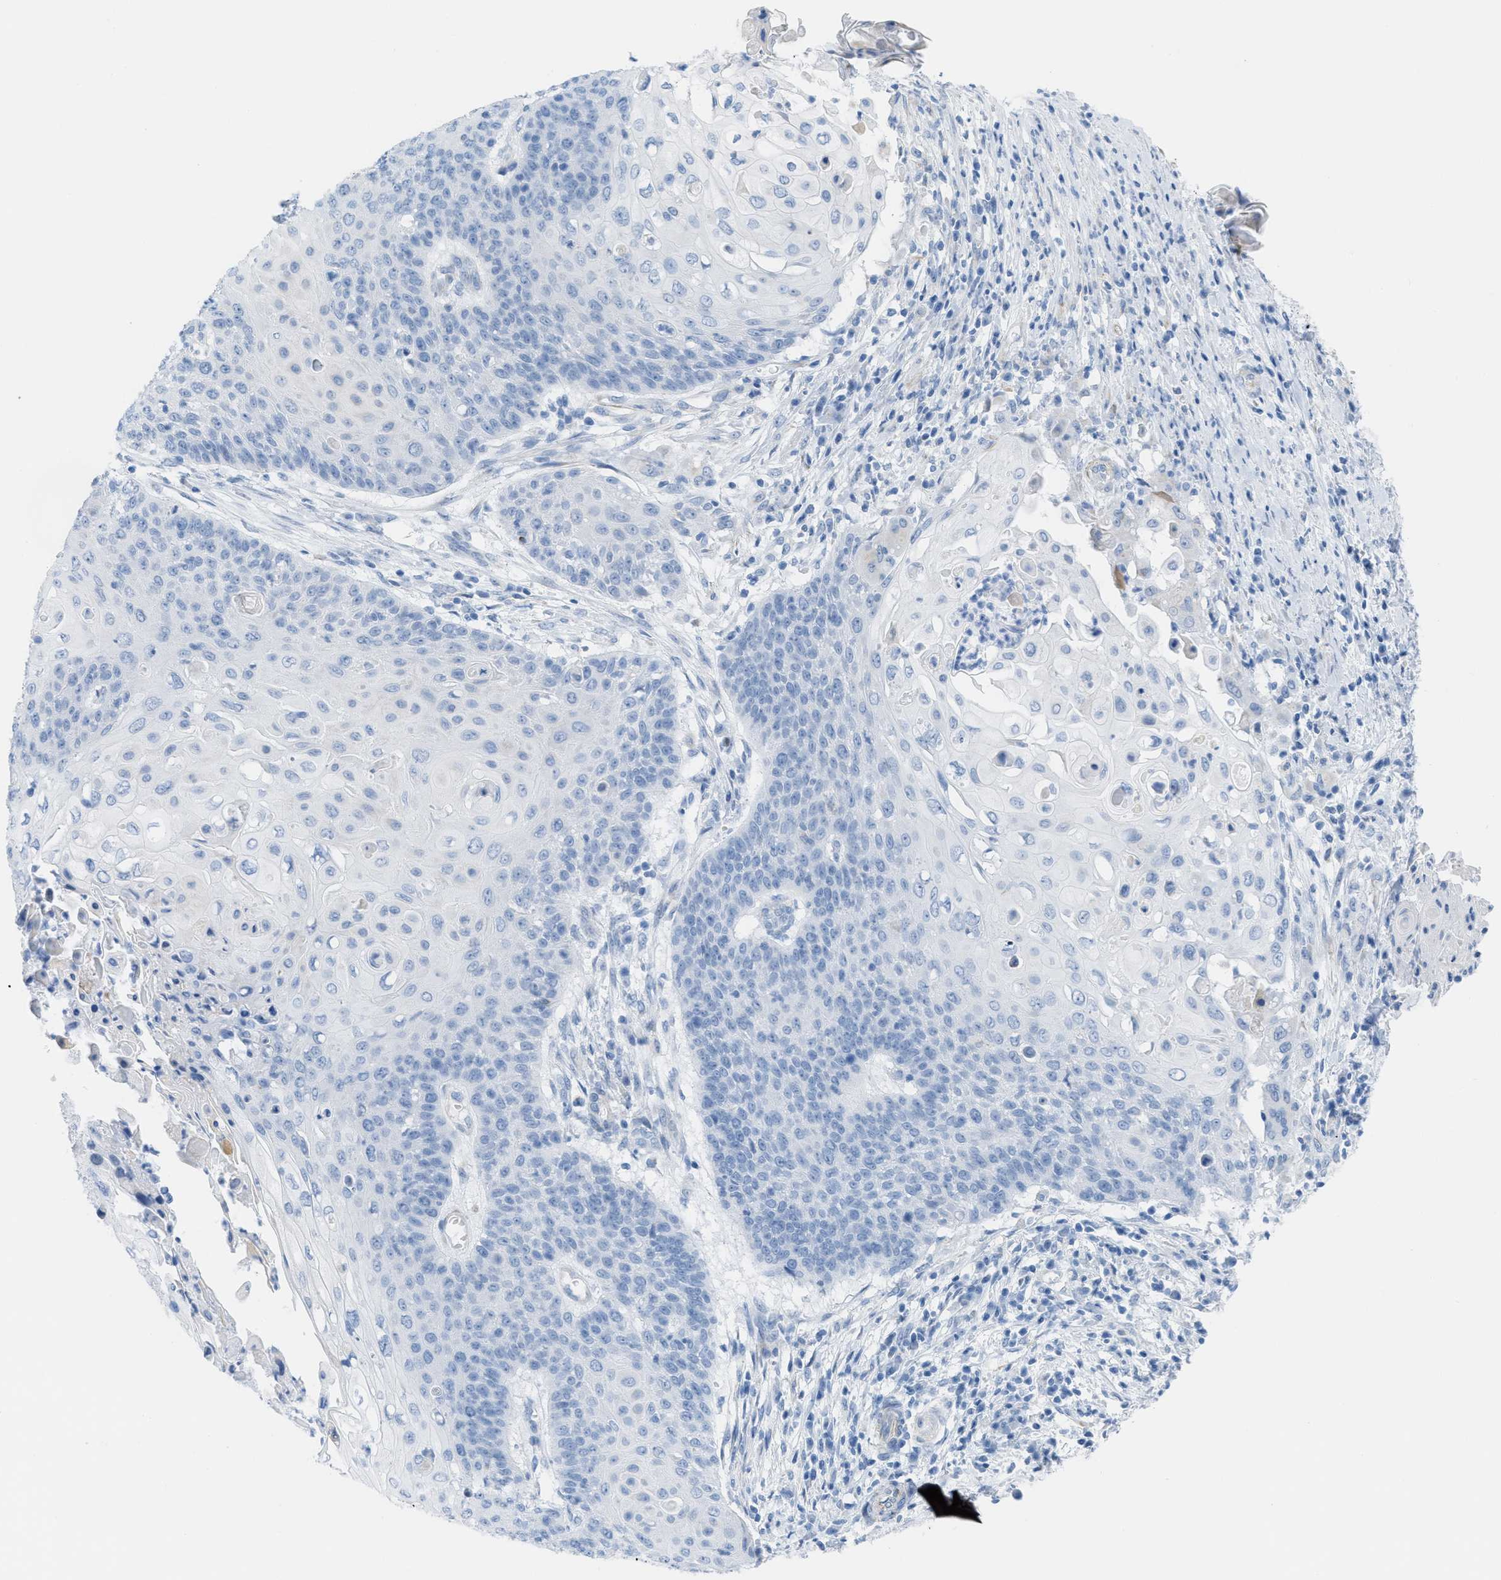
{"staining": {"intensity": "negative", "quantity": "none", "location": "none"}, "tissue": "cervical cancer", "cell_type": "Tumor cells", "image_type": "cancer", "snomed": [{"axis": "morphology", "description": "Squamous cell carcinoma, NOS"}, {"axis": "topography", "description": "Cervix"}], "caption": "Tumor cells are negative for brown protein staining in cervical squamous cell carcinoma.", "gene": "SLC12A1", "patient": {"sex": "female", "age": 39}}